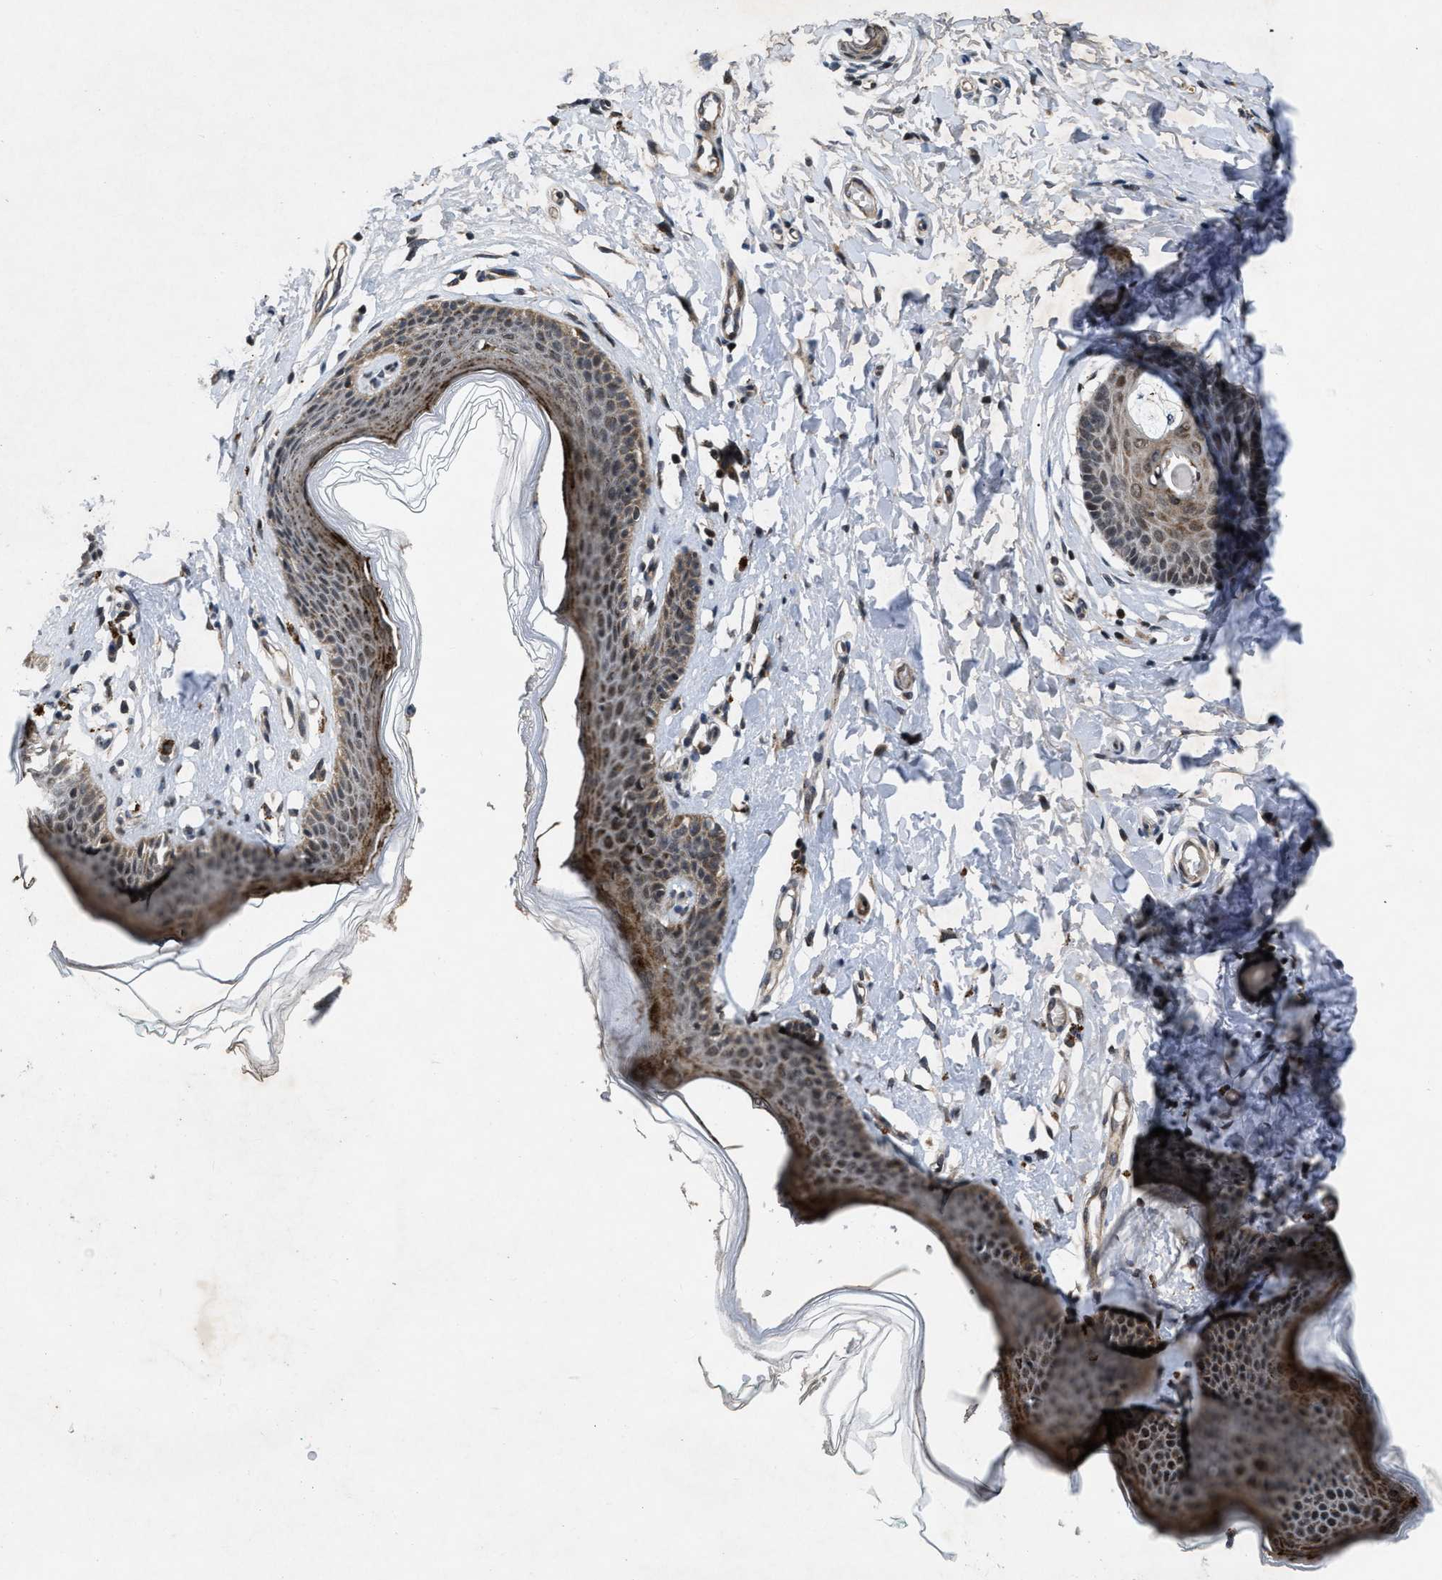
{"staining": {"intensity": "moderate", "quantity": ">75%", "location": "cytoplasmic/membranous,nuclear"}, "tissue": "skin", "cell_type": "Epidermal cells", "image_type": "normal", "snomed": [{"axis": "morphology", "description": "Normal tissue, NOS"}, {"axis": "topography", "description": "Vulva"}], "caption": "A high-resolution photomicrograph shows immunohistochemistry staining of normal skin, which shows moderate cytoplasmic/membranous,nuclear expression in about >75% of epidermal cells. The protein of interest is shown in brown color, while the nuclei are stained blue.", "gene": "ZNHIT1", "patient": {"sex": "female", "age": 66}}